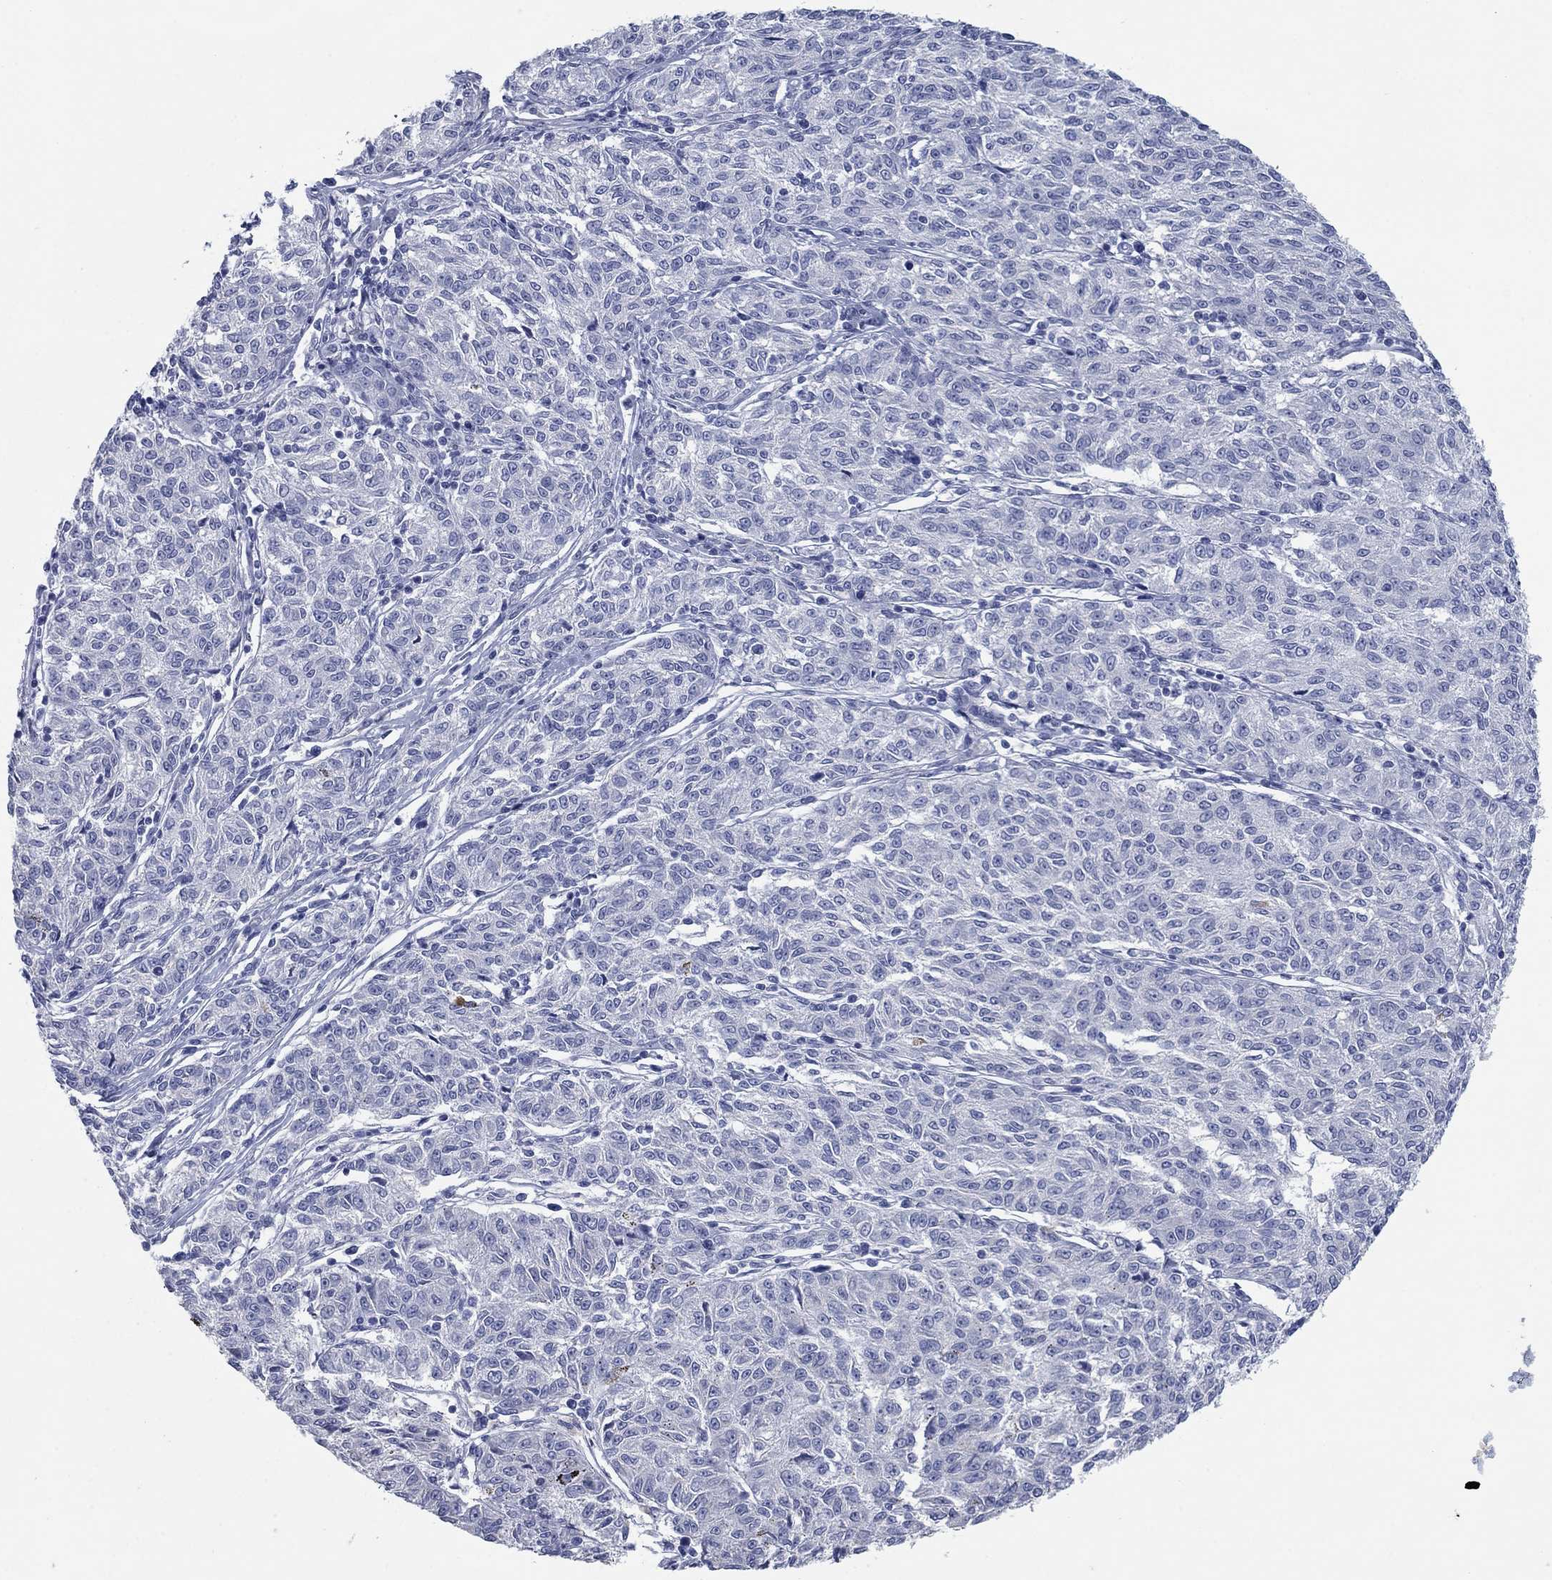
{"staining": {"intensity": "negative", "quantity": "none", "location": "none"}, "tissue": "melanoma", "cell_type": "Tumor cells", "image_type": "cancer", "snomed": [{"axis": "morphology", "description": "Malignant melanoma, NOS"}, {"axis": "topography", "description": "Skin"}], "caption": "Malignant melanoma was stained to show a protein in brown. There is no significant staining in tumor cells.", "gene": "APOC3", "patient": {"sex": "female", "age": 72}}